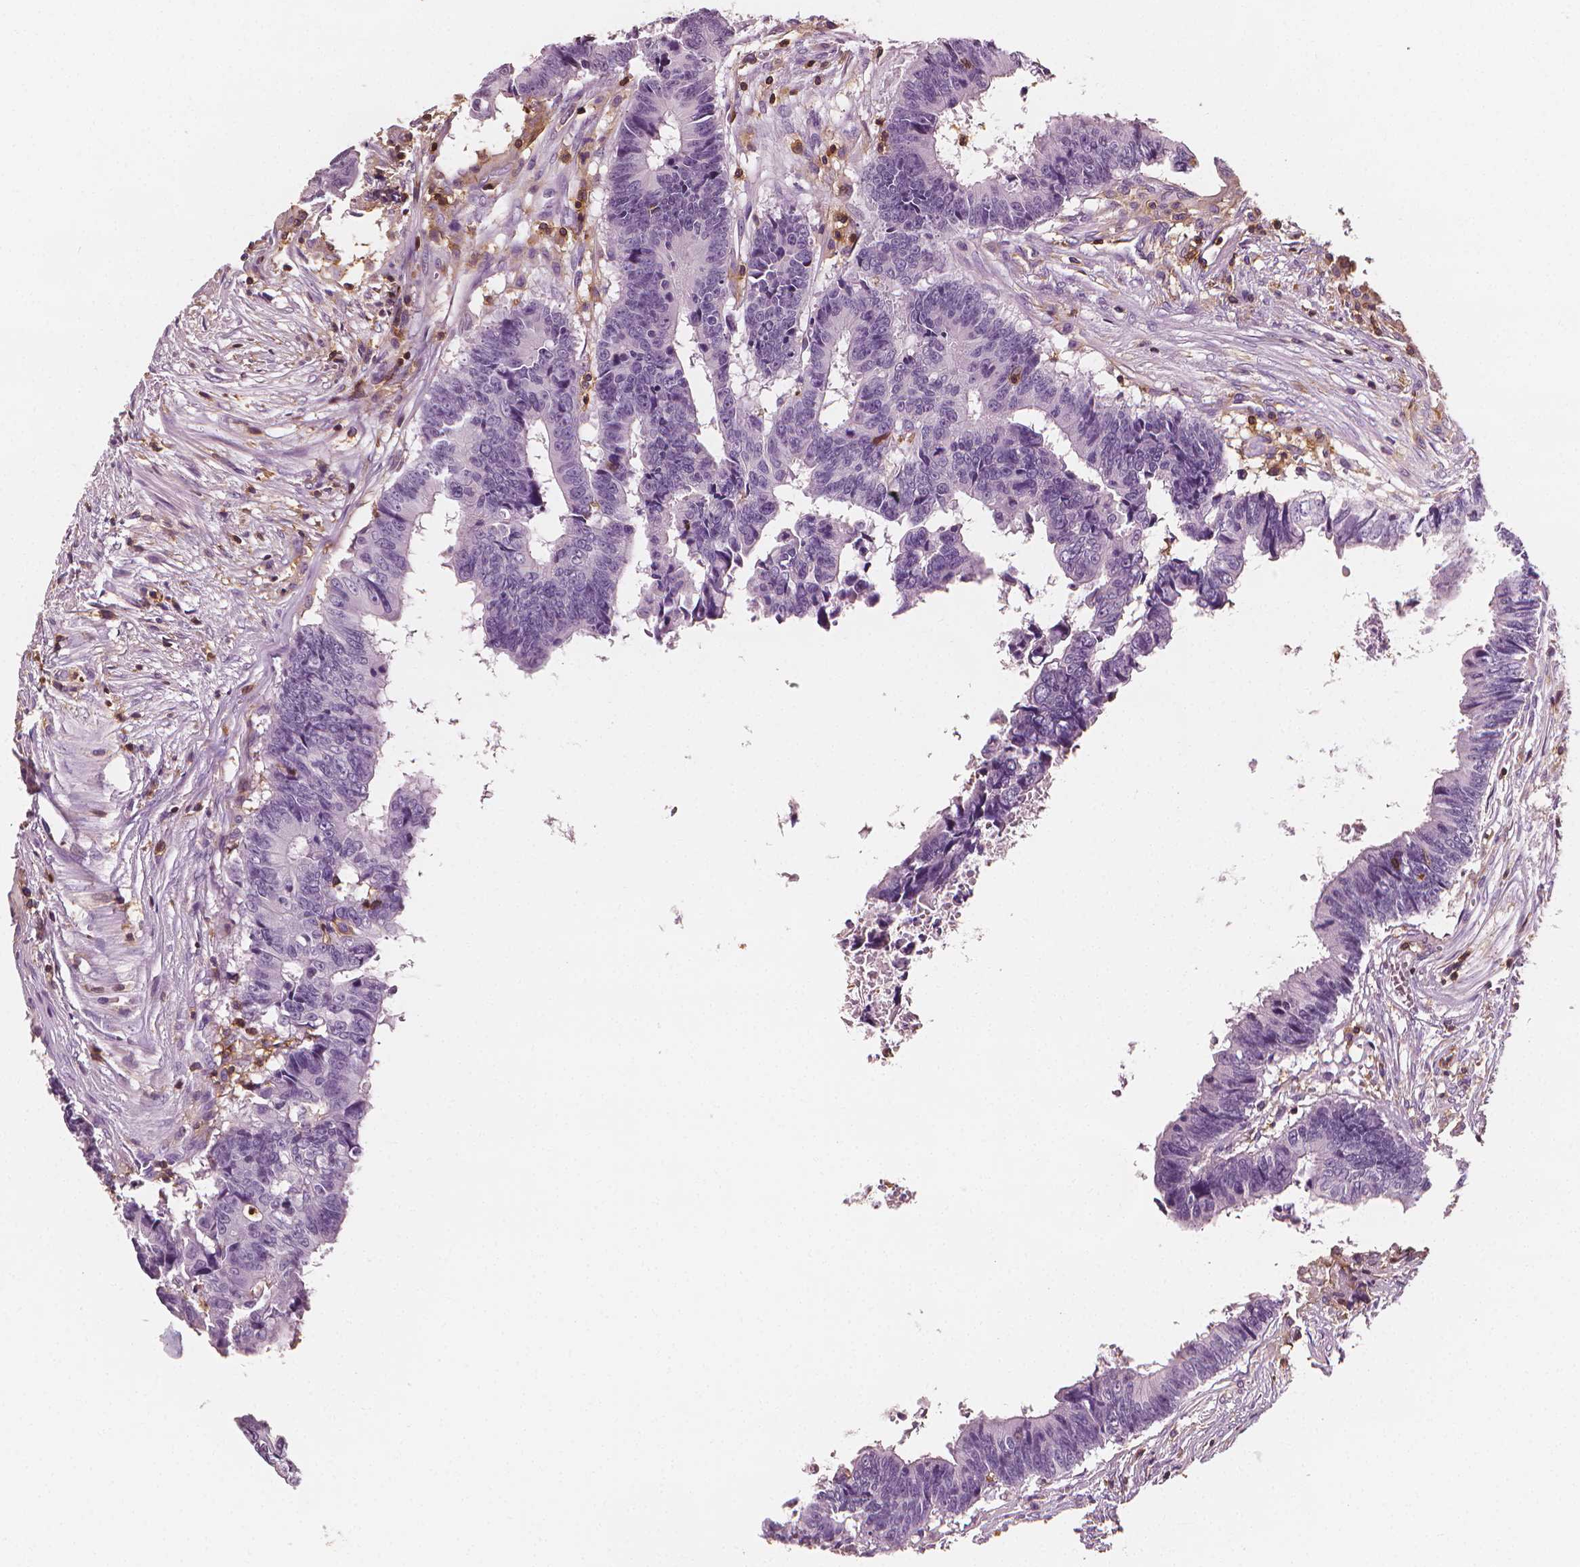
{"staining": {"intensity": "negative", "quantity": "none", "location": "none"}, "tissue": "colorectal cancer", "cell_type": "Tumor cells", "image_type": "cancer", "snomed": [{"axis": "morphology", "description": "Adenocarcinoma, NOS"}, {"axis": "topography", "description": "Colon"}], "caption": "Tumor cells are negative for brown protein staining in colorectal cancer (adenocarcinoma).", "gene": "PTPRC", "patient": {"sex": "female", "age": 82}}